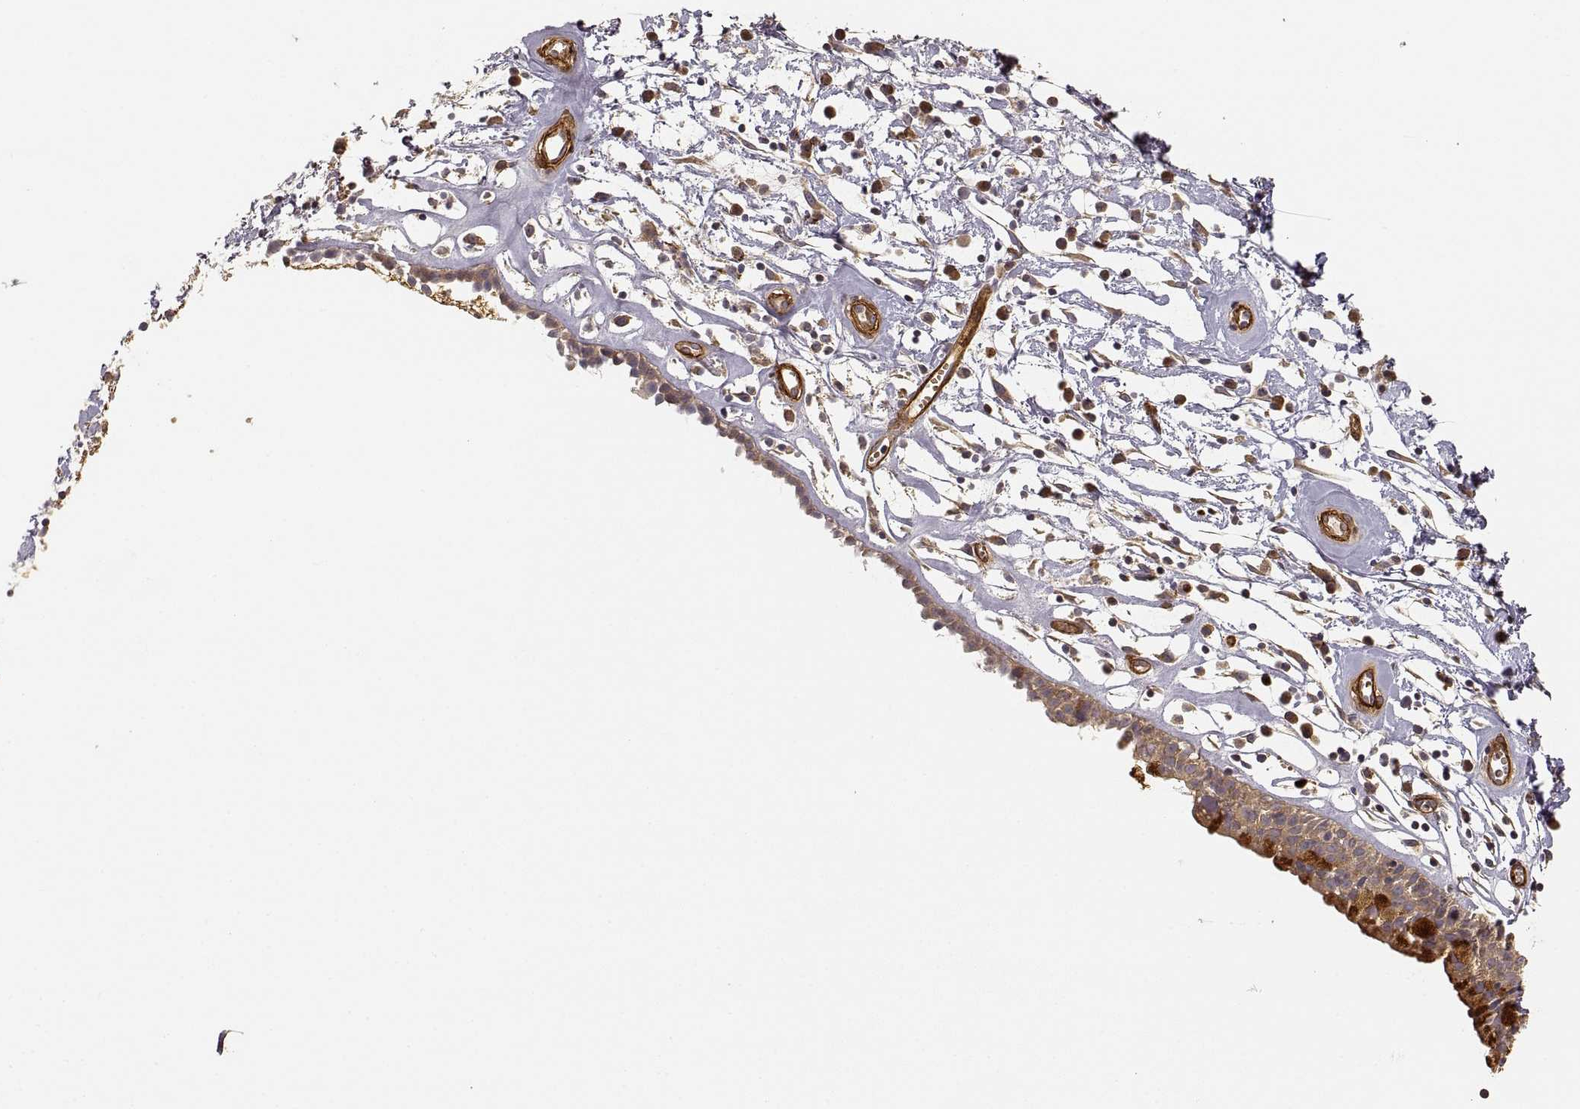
{"staining": {"intensity": "moderate", "quantity": ">75%", "location": "cytoplasmic/membranous"}, "tissue": "nasopharynx", "cell_type": "Respiratory epithelial cells", "image_type": "normal", "snomed": [{"axis": "morphology", "description": "Normal tissue, NOS"}, {"axis": "topography", "description": "Nasopharynx"}], "caption": "Protein analysis of benign nasopharynx displays moderate cytoplasmic/membranous expression in about >75% of respiratory epithelial cells.", "gene": "LAMA4", "patient": {"sex": "male", "age": 77}}